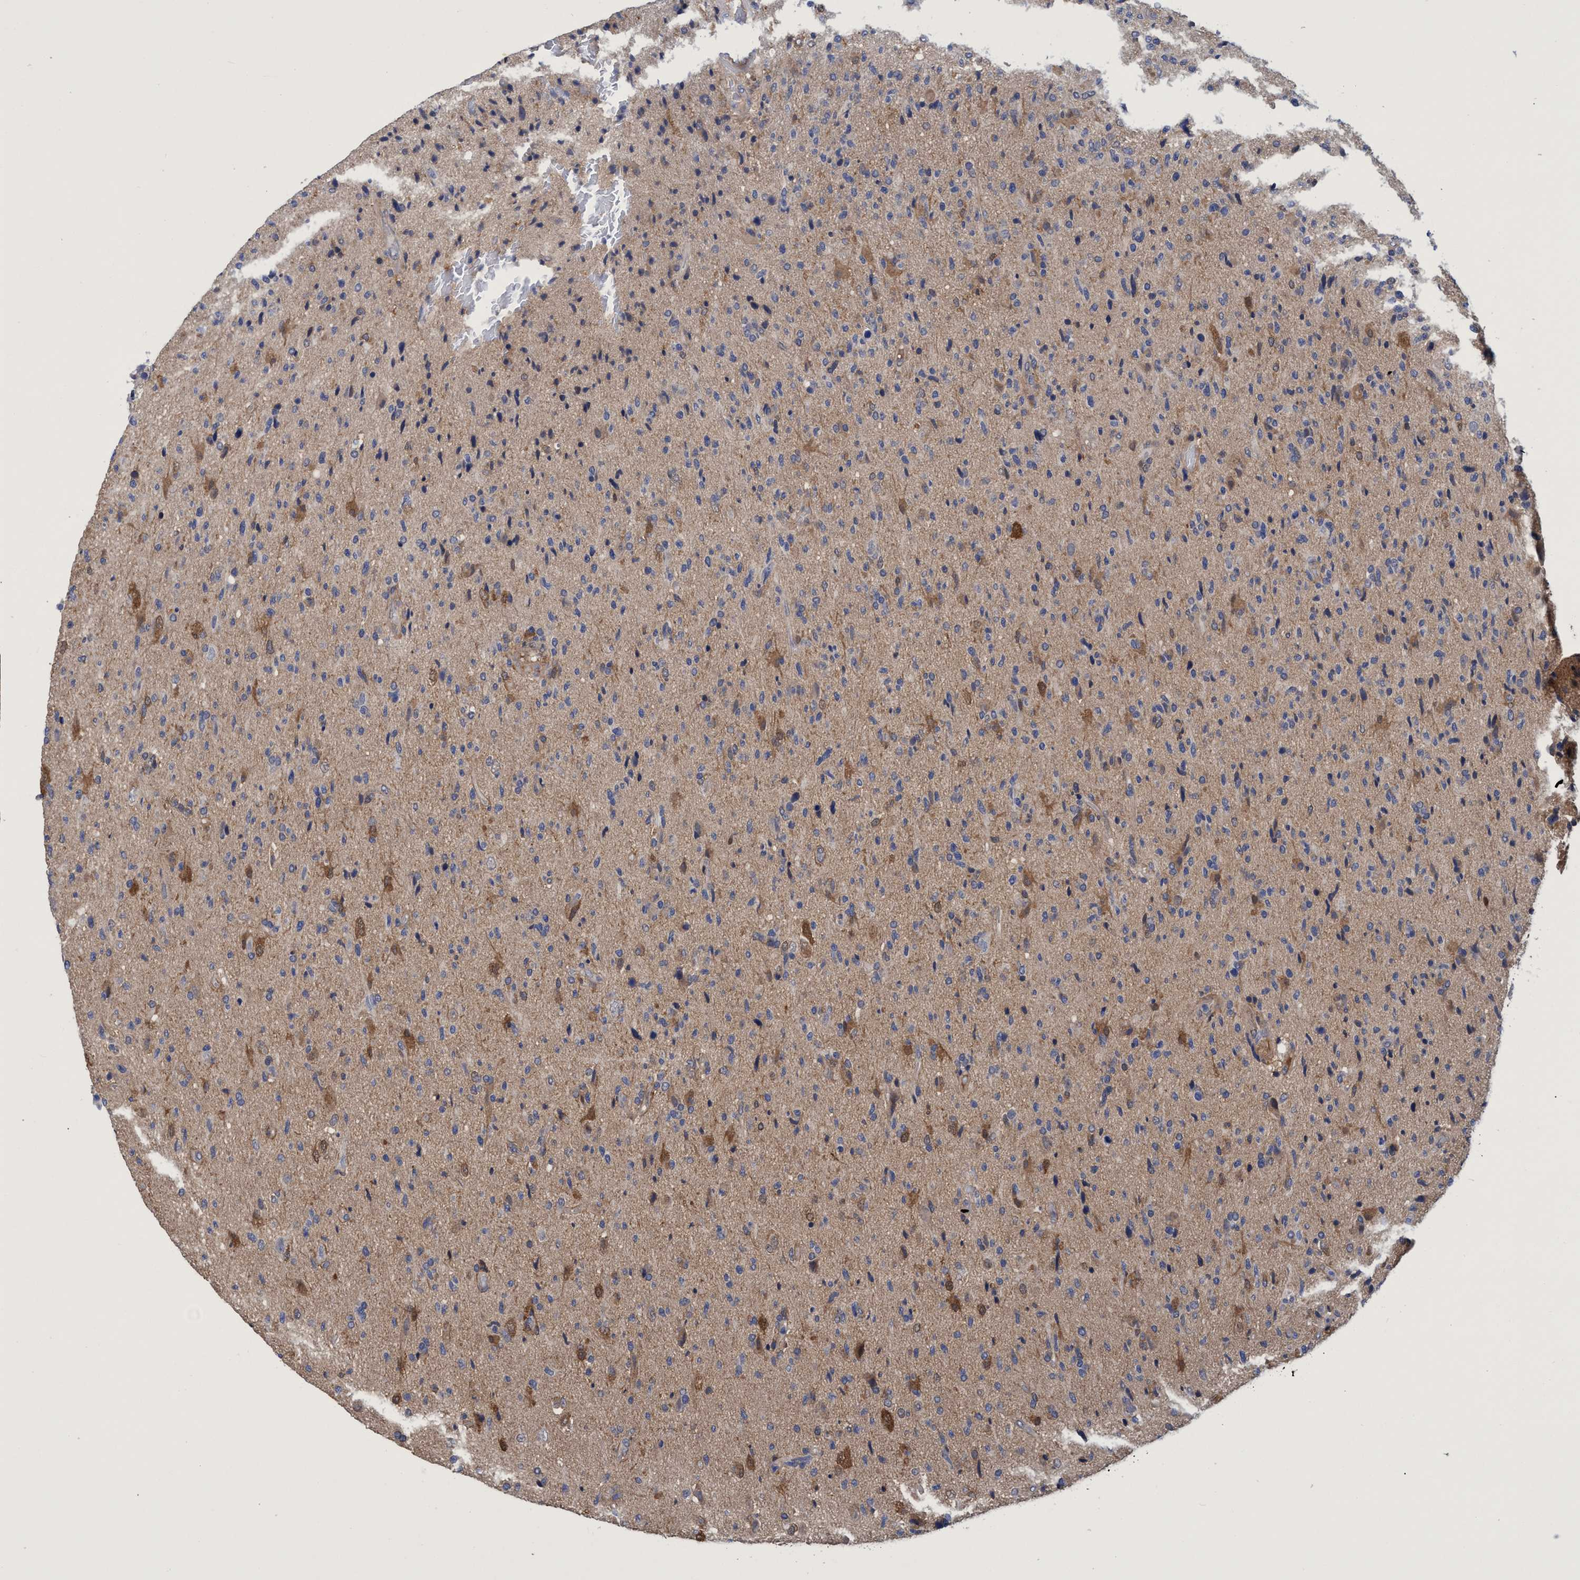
{"staining": {"intensity": "moderate", "quantity": "<25%", "location": "cytoplasmic/membranous"}, "tissue": "glioma", "cell_type": "Tumor cells", "image_type": "cancer", "snomed": [{"axis": "morphology", "description": "Glioma, malignant, High grade"}, {"axis": "topography", "description": "Brain"}], "caption": "This is a photomicrograph of immunohistochemistry (IHC) staining of glioma, which shows moderate expression in the cytoplasmic/membranous of tumor cells.", "gene": "PNPO", "patient": {"sex": "male", "age": 72}}